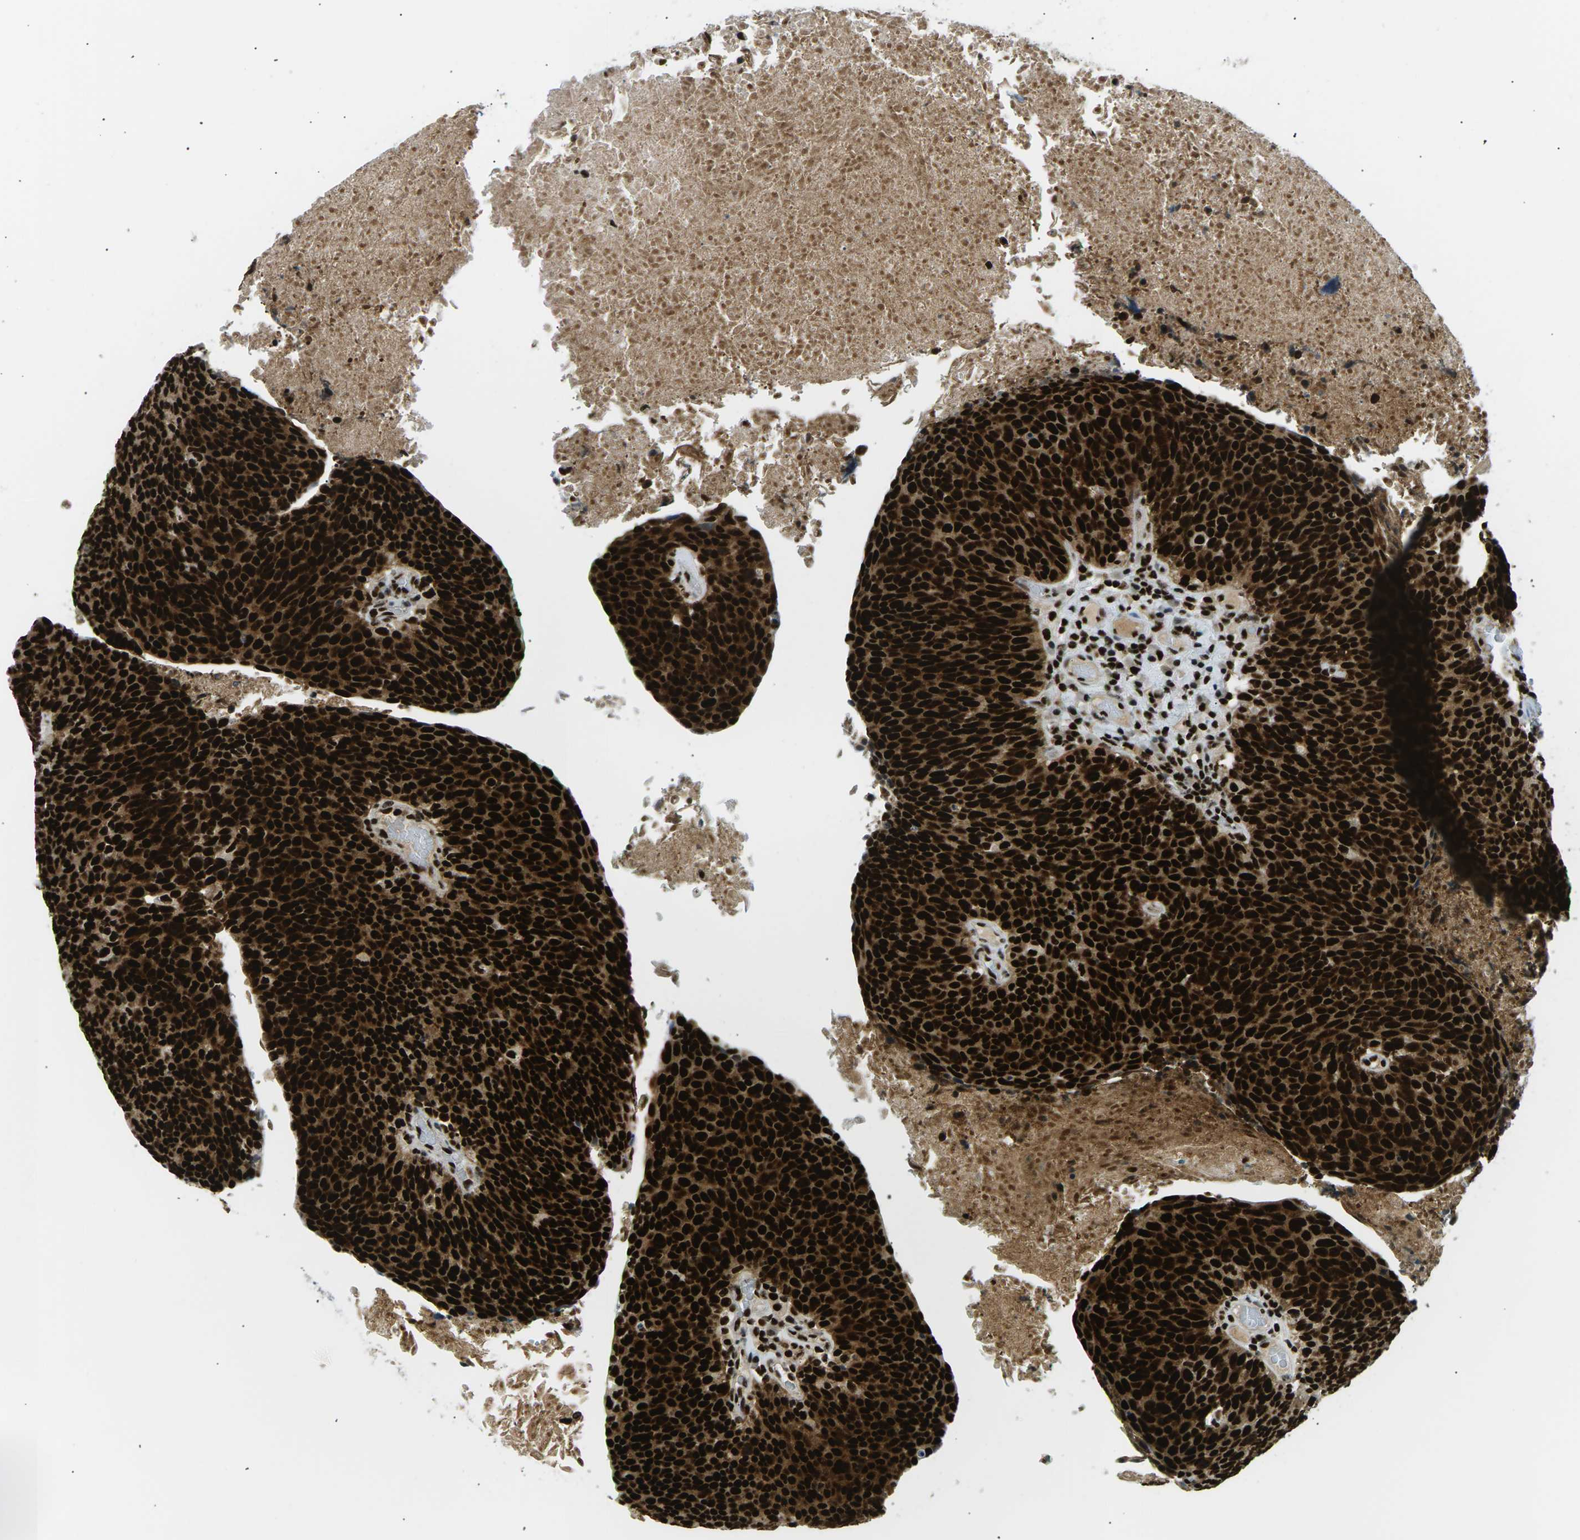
{"staining": {"intensity": "strong", "quantity": ">75%", "location": "cytoplasmic/membranous,nuclear"}, "tissue": "head and neck cancer", "cell_type": "Tumor cells", "image_type": "cancer", "snomed": [{"axis": "morphology", "description": "Squamous cell carcinoma, NOS"}, {"axis": "morphology", "description": "Squamous cell carcinoma, metastatic, NOS"}, {"axis": "topography", "description": "Lymph node"}, {"axis": "topography", "description": "Head-Neck"}], "caption": "This histopathology image displays immunohistochemistry (IHC) staining of head and neck squamous cell carcinoma, with high strong cytoplasmic/membranous and nuclear expression in approximately >75% of tumor cells.", "gene": "RPA2", "patient": {"sex": "male", "age": 62}}